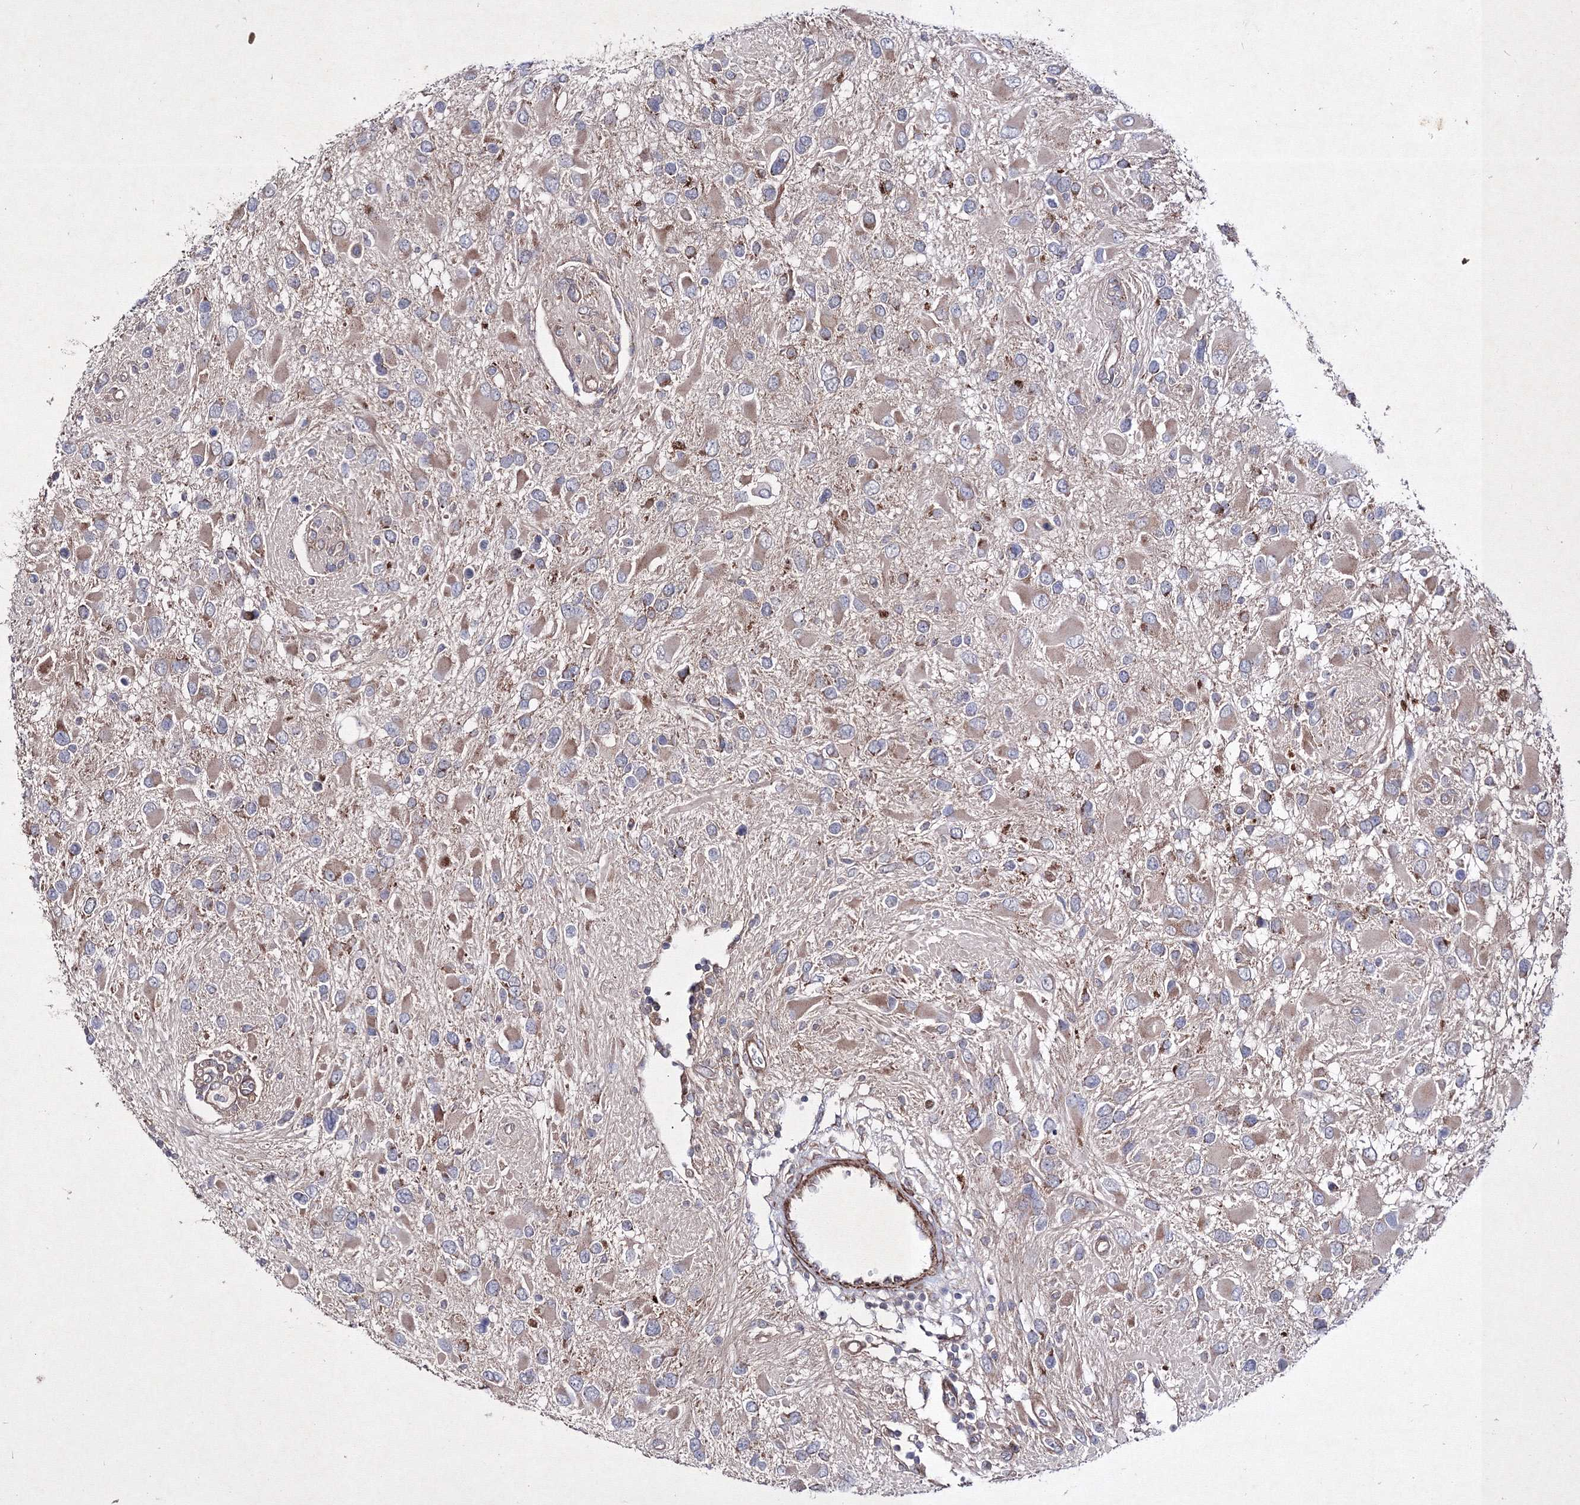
{"staining": {"intensity": "negative", "quantity": "none", "location": "none"}, "tissue": "glioma", "cell_type": "Tumor cells", "image_type": "cancer", "snomed": [{"axis": "morphology", "description": "Glioma, malignant, High grade"}, {"axis": "topography", "description": "Brain"}], "caption": "This histopathology image is of glioma stained with IHC to label a protein in brown with the nuclei are counter-stained blue. There is no positivity in tumor cells. The staining was performed using DAB (3,3'-diaminobenzidine) to visualize the protein expression in brown, while the nuclei were stained in blue with hematoxylin (Magnification: 20x).", "gene": "GFM1", "patient": {"sex": "male", "age": 53}}